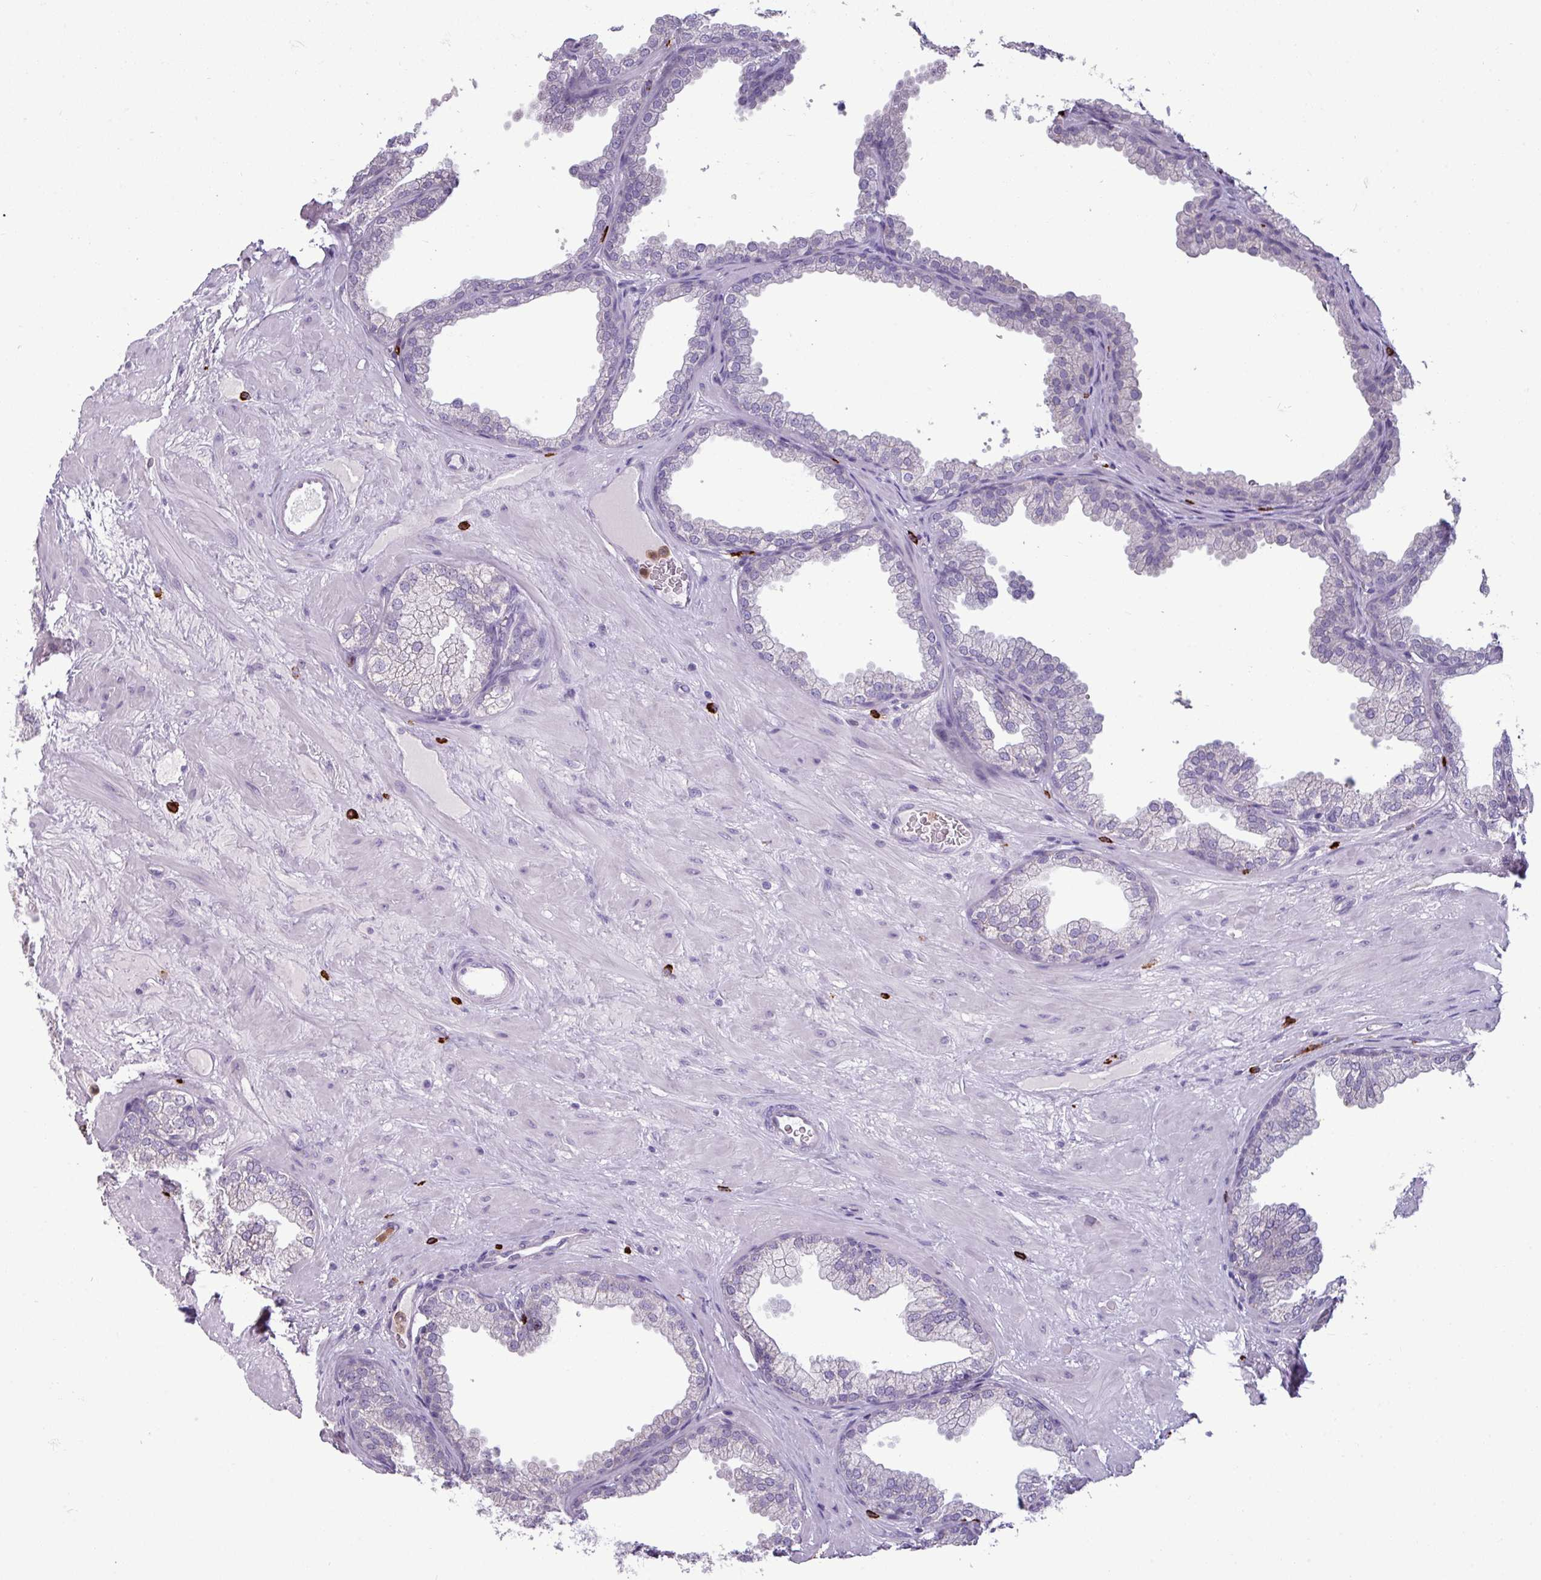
{"staining": {"intensity": "negative", "quantity": "none", "location": "none"}, "tissue": "prostate", "cell_type": "Glandular cells", "image_type": "normal", "snomed": [{"axis": "morphology", "description": "Normal tissue, NOS"}, {"axis": "topography", "description": "Prostate"}], "caption": "A photomicrograph of prostate stained for a protein reveals no brown staining in glandular cells. The staining was performed using DAB (3,3'-diaminobenzidine) to visualize the protein expression in brown, while the nuclei were stained in blue with hematoxylin (Magnification: 20x).", "gene": "TRIM39", "patient": {"sex": "male", "age": 37}}